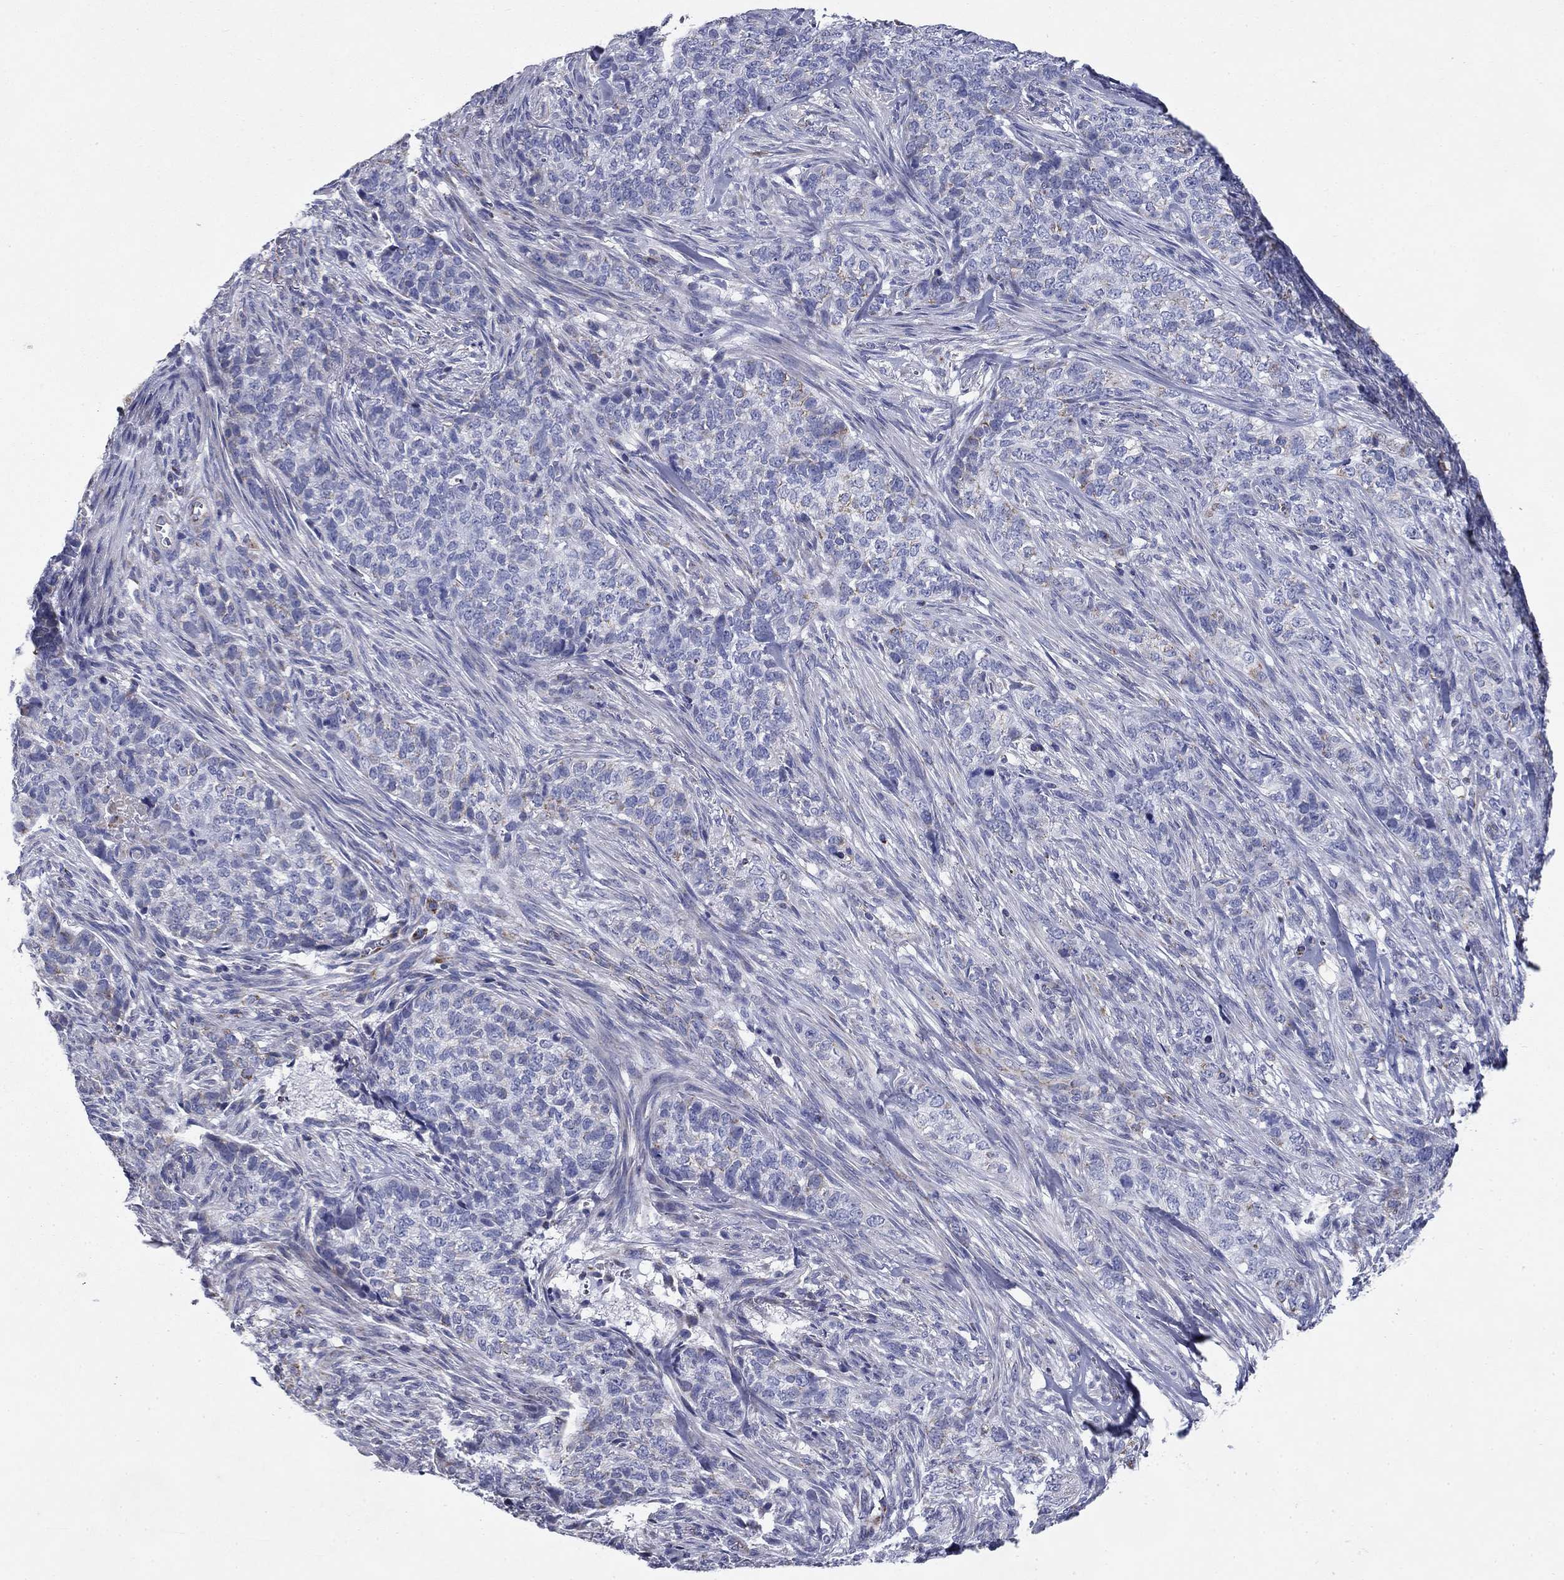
{"staining": {"intensity": "negative", "quantity": "none", "location": "none"}, "tissue": "skin cancer", "cell_type": "Tumor cells", "image_type": "cancer", "snomed": [{"axis": "morphology", "description": "Basal cell carcinoma"}, {"axis": "topography", "description": "Skin"}], "caption": "A high-resolution micrograph shows immunohistochemistry staining of skin cancer (basal cell carcinoma), which demonstrates no significant expression in tumor cells.", "gene": "NDUFA4L2", "patient": {"sex": "female", "age": 69}}